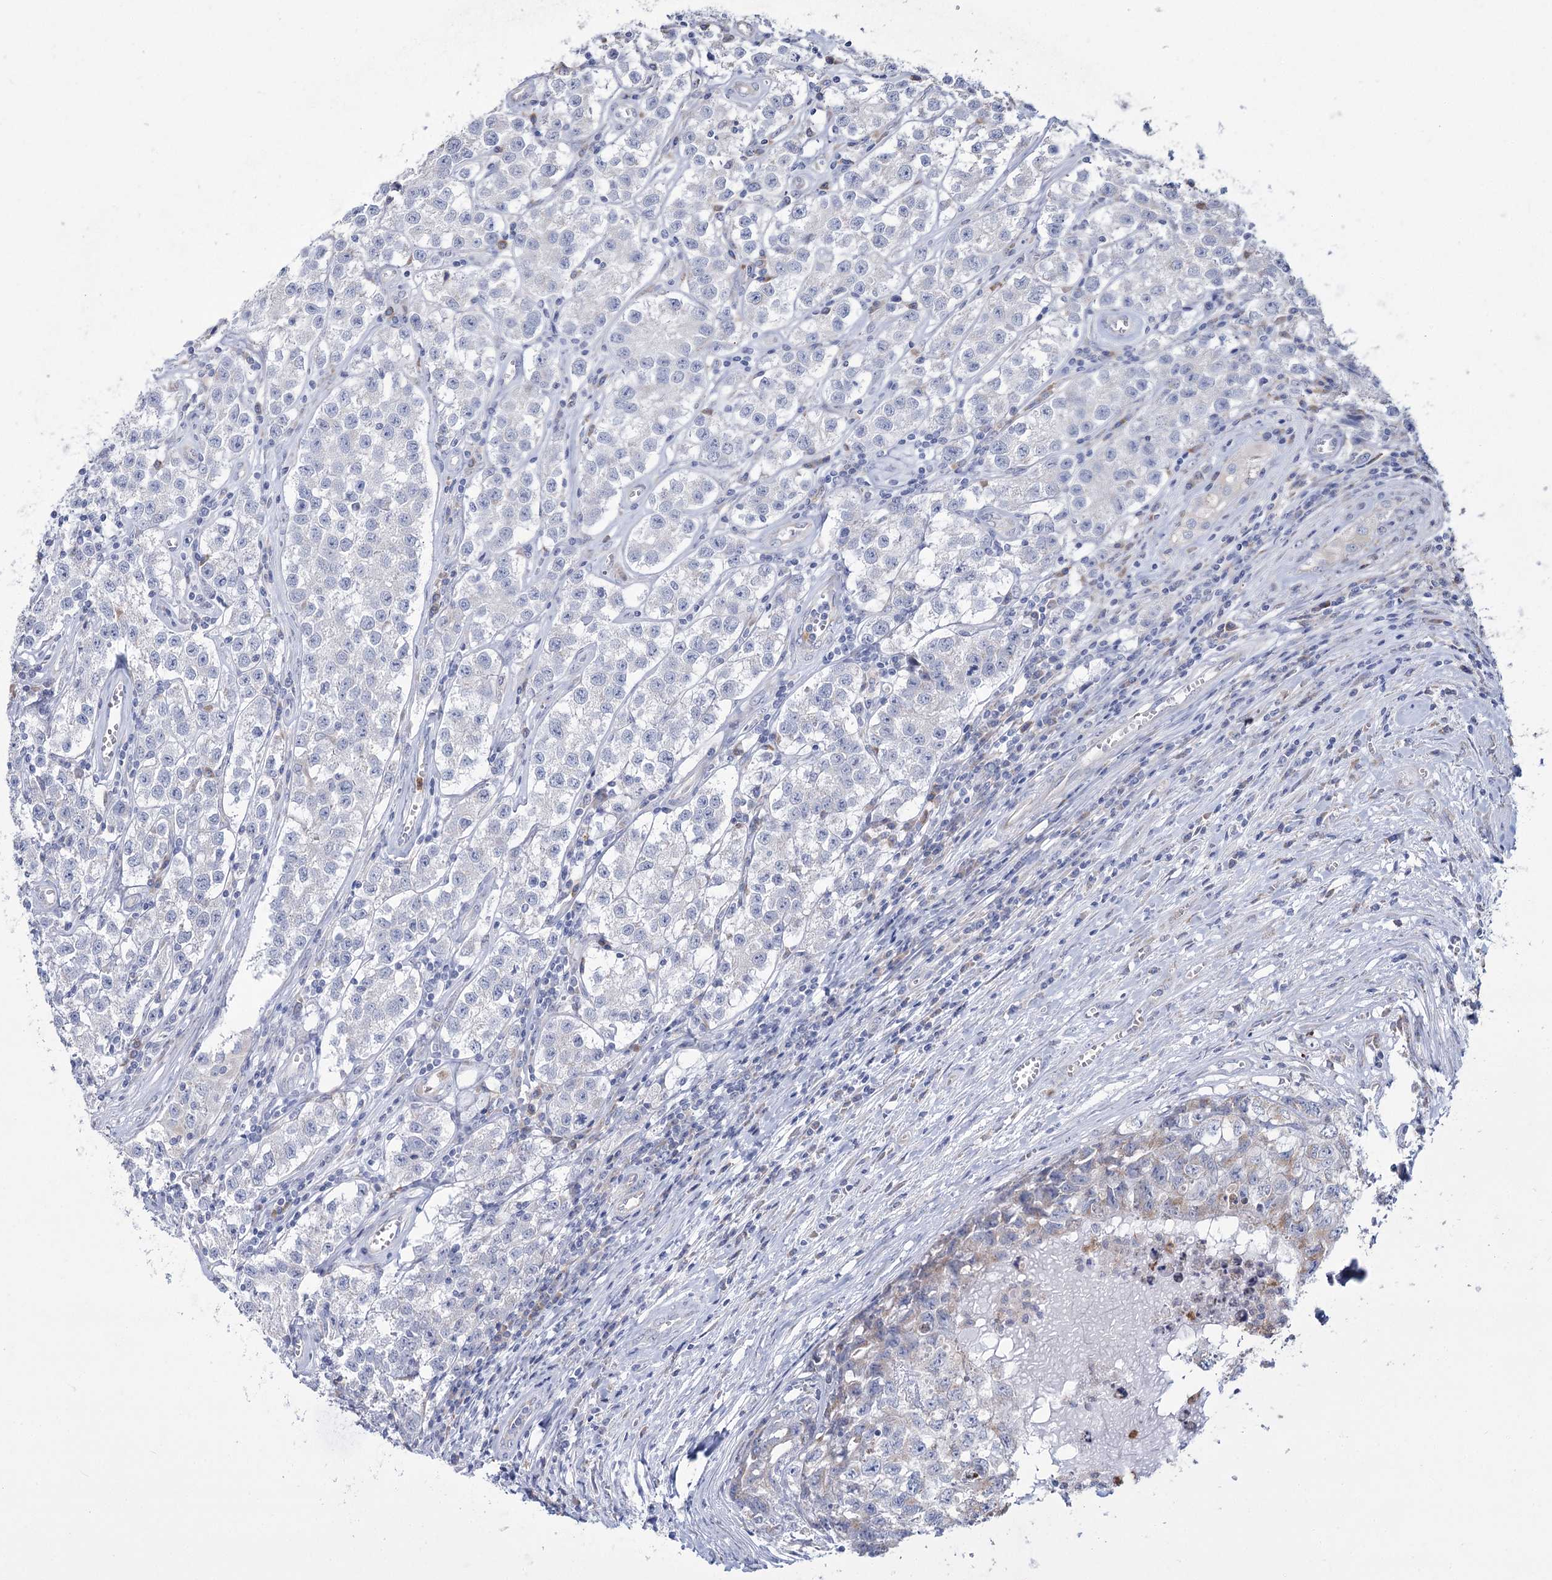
{"staining": {"intensity": "negative", "quantity": "none", "location": "none"}, "tissue": "testis cancer", "cell_type": "Tumor cells", "image_type": "cancer", "snomed": [{"axis": "morphology", "description": "Seminoma, NOS"}, {"axis": "morphology", "description": "Carcinoma, Embryonal, NOS"}, {"axis": "topography", "description": "Testis"}], "caption": "The micrograph displays no staining of tumor cells in testis embryonal carcinoma.", "gene": "NIPAL4", "patient": {"sex": "male", "age": 43}}